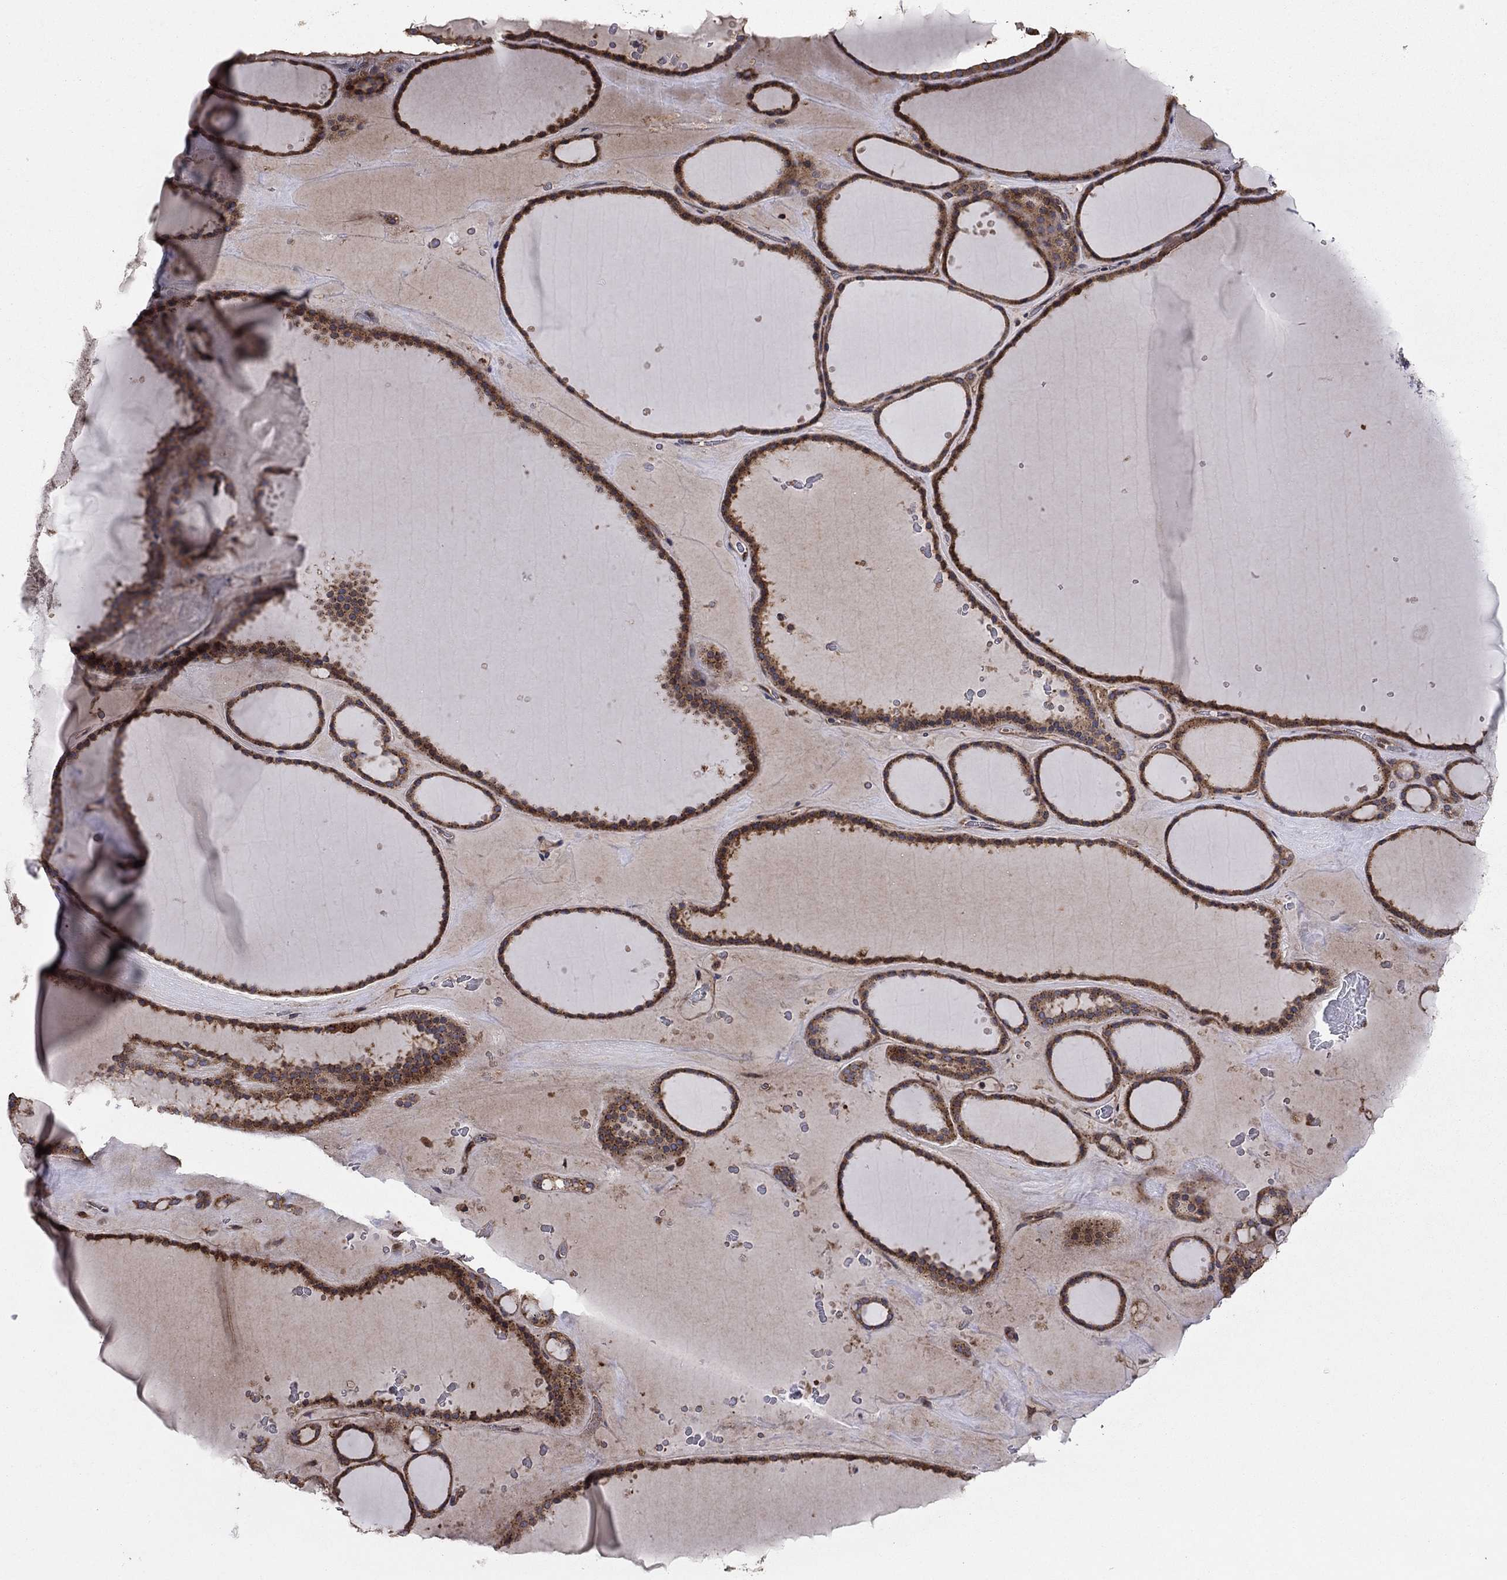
{"staining": {"intensity": "strong", "quantity": ">75%", "location": "cytoplasmic/membranous"}, "tissue": "thyroid gland", "cell_type": "Glandular cells", "image_type": "normal", "snomed": [{"axis": "morphology", "description": "Normal tissue, NOS"}, {"axis": "topography", "description": "Thyroid gland"}], "caption": "DAB immunohistochemical staining of normal human thyroid gland demonstrates strong cytoplasmic/membranous protein positivity in approximately >75% of glandular cells.", "gene": "BABAM2", "patient": {"sex": "male", "age": 63}}